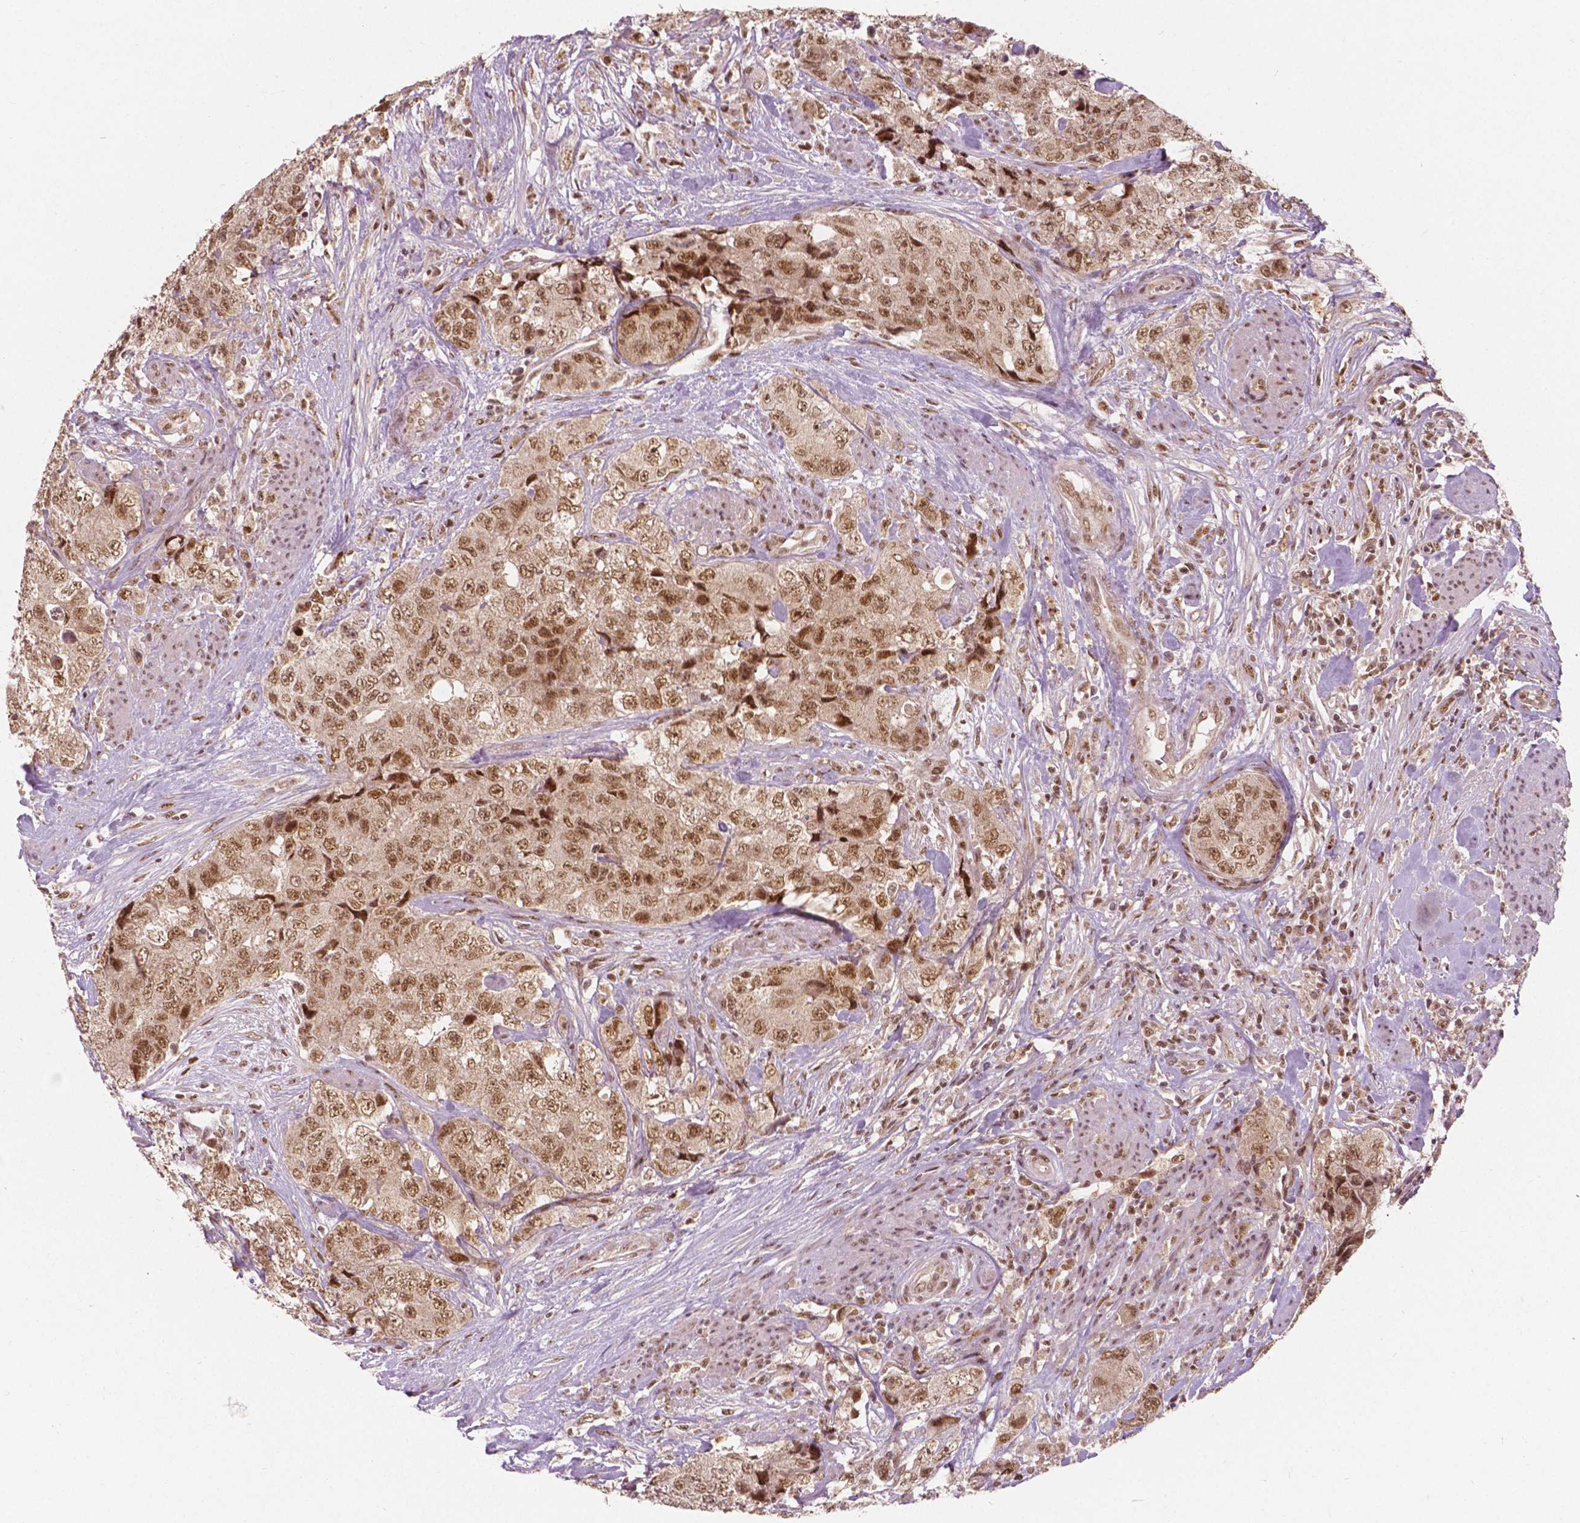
{"staining": {"intensity": "moderate", "quantity": ">75%", "location": "nuclear"}, "tissue": "urothelial cancer", "cell_type": "Tumor cells", "image_type": "cancer", "snomed": [{"axis": "morphology", "description": "Urothelial carcinoma, High grade"}, {"axis": "topography", "description": "Urinary bladder"}], "caption": "The histopathology image demonstrates immunohistochemical staining of high-grade urothelial carcinoma. There is moderate nuclear staining is present in approximately >75% of tumor cells.", "gene": "NSD2", "patient": {"sex": "female", "age": 78}}